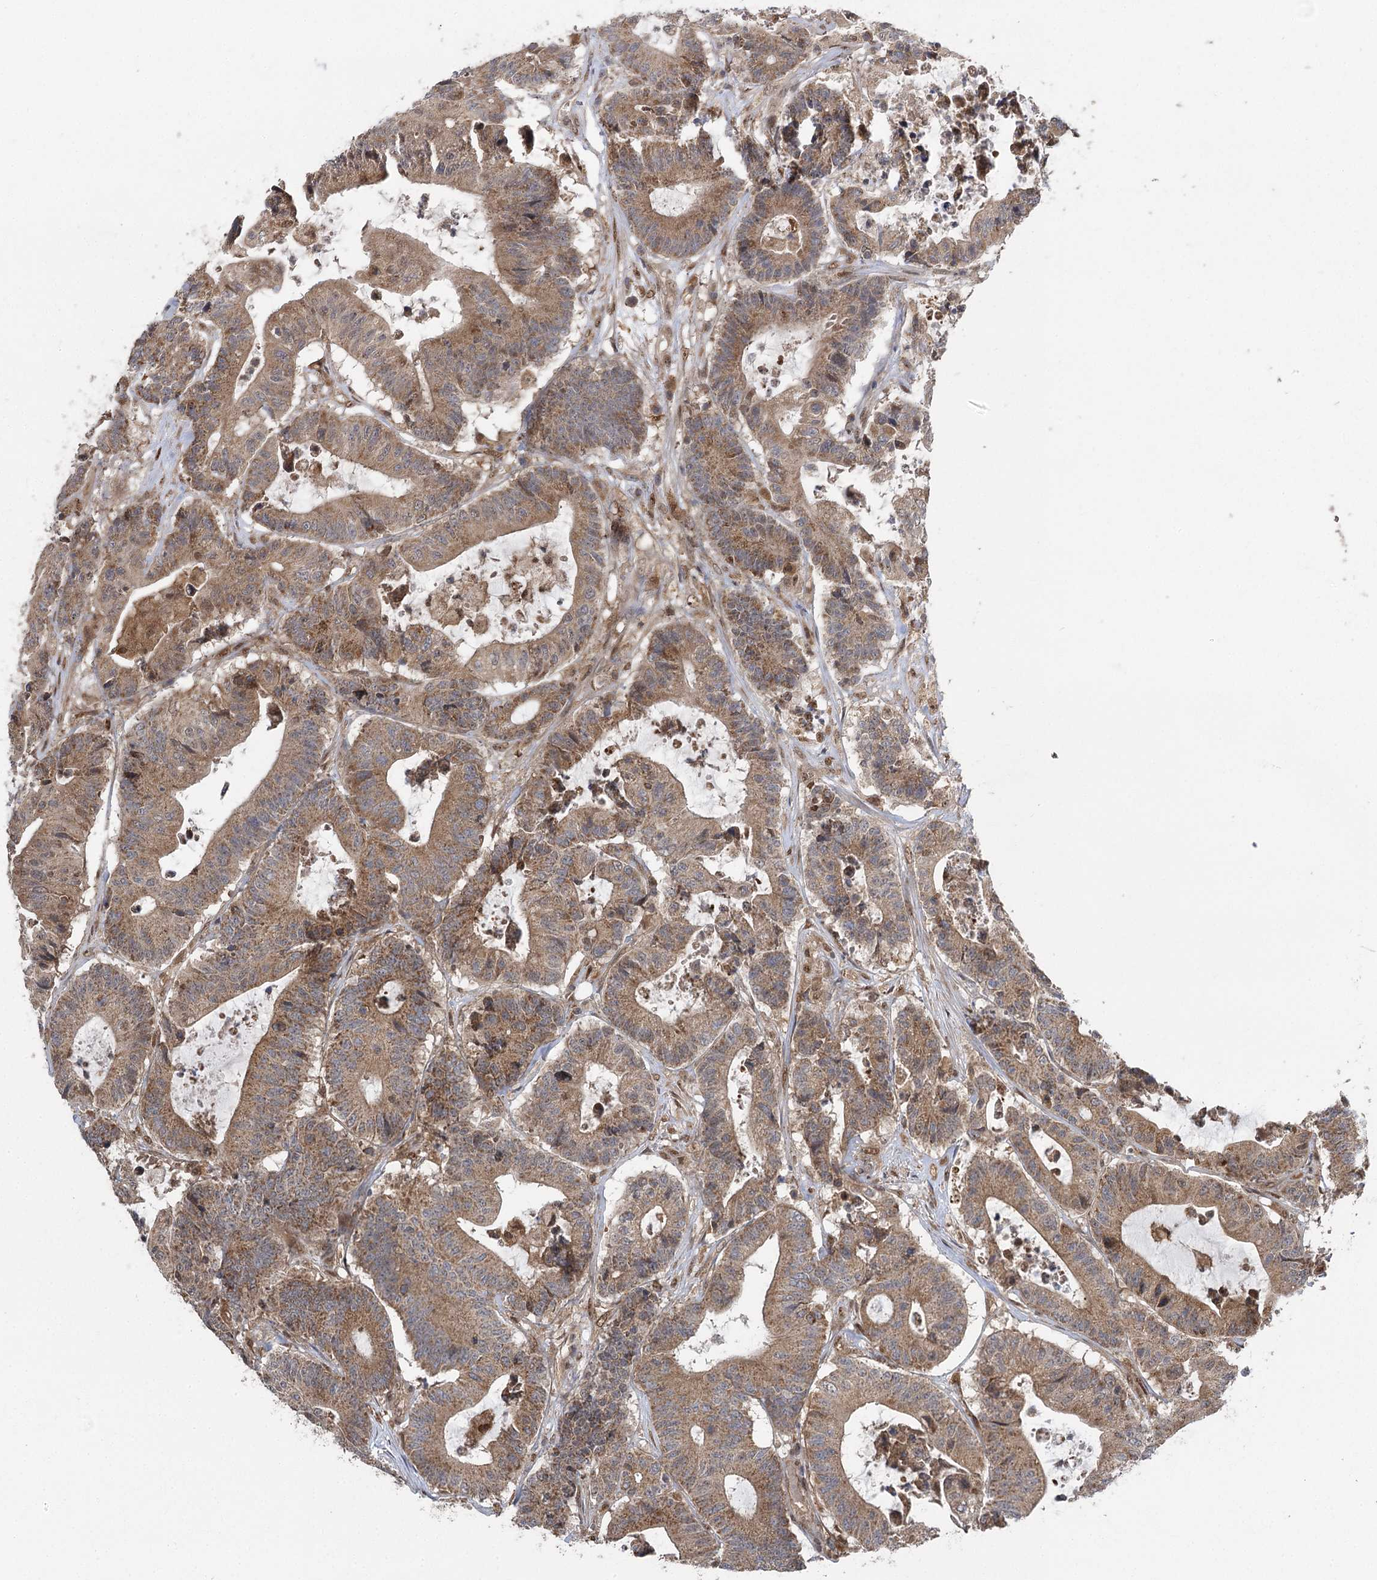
{"staining": {"intensity": "moderate", "quantity": ">75%", "location": "cytoplasmic/membranous"}, "tissue": "colorectal cancer", "cell_type": "Tumor cells", "image_type": "cancer", "snomed": [{"axis": "morphology", "description": "Adenocarcinoma, NOS"}, {"axis": "topography", "description": "Colon"}], "caption": "An immunohistochemistry (IHC) micrograph of tumor tissue is shown. Protein staining in brown labels moderate cytoplasmic/membranous positivity in colorectal cancer within tumor cells.", "gene": "C12orf4", "patient": {"sex": "female", "age": 84}}